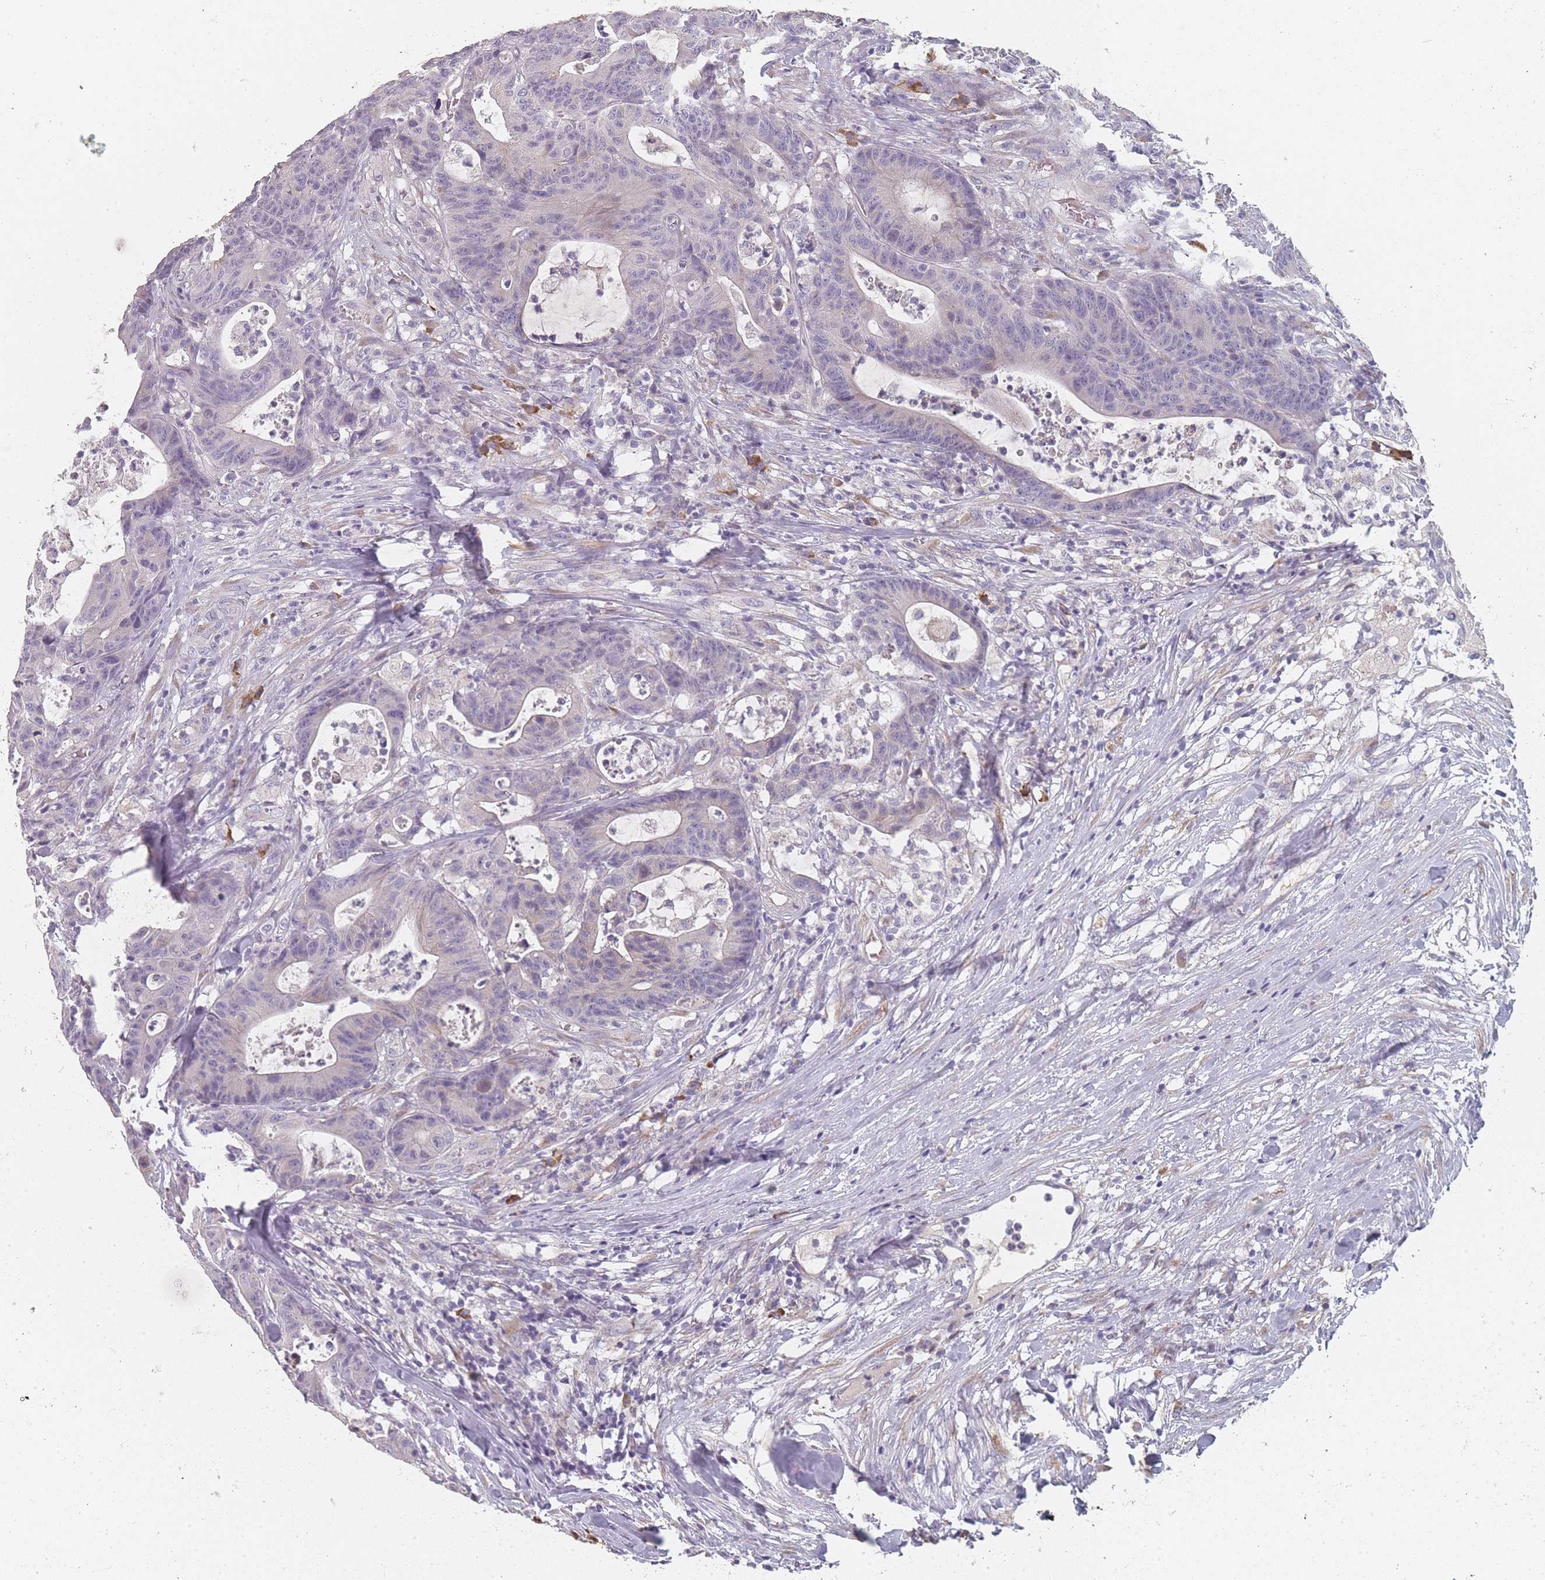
{"staining": {"intensity": "negative", "quantity": "none", "location": "none"}, "tissue": "colorectal cancer", "cell_type": "Tumor cells", "image_type": "cancer", "snomed": [{"axis": "morphology", "description": "Adenocarcinoma, NOS"}, {"axis": "topography", "description": "Colon"}], "caption": "Immunohistochemistry of human colorectal cancer (adenocarcinoma) demonstrates no expression in tumor cells.", "gene": "SLC35E4", "patient": {"sex": "female", "age": 84}}